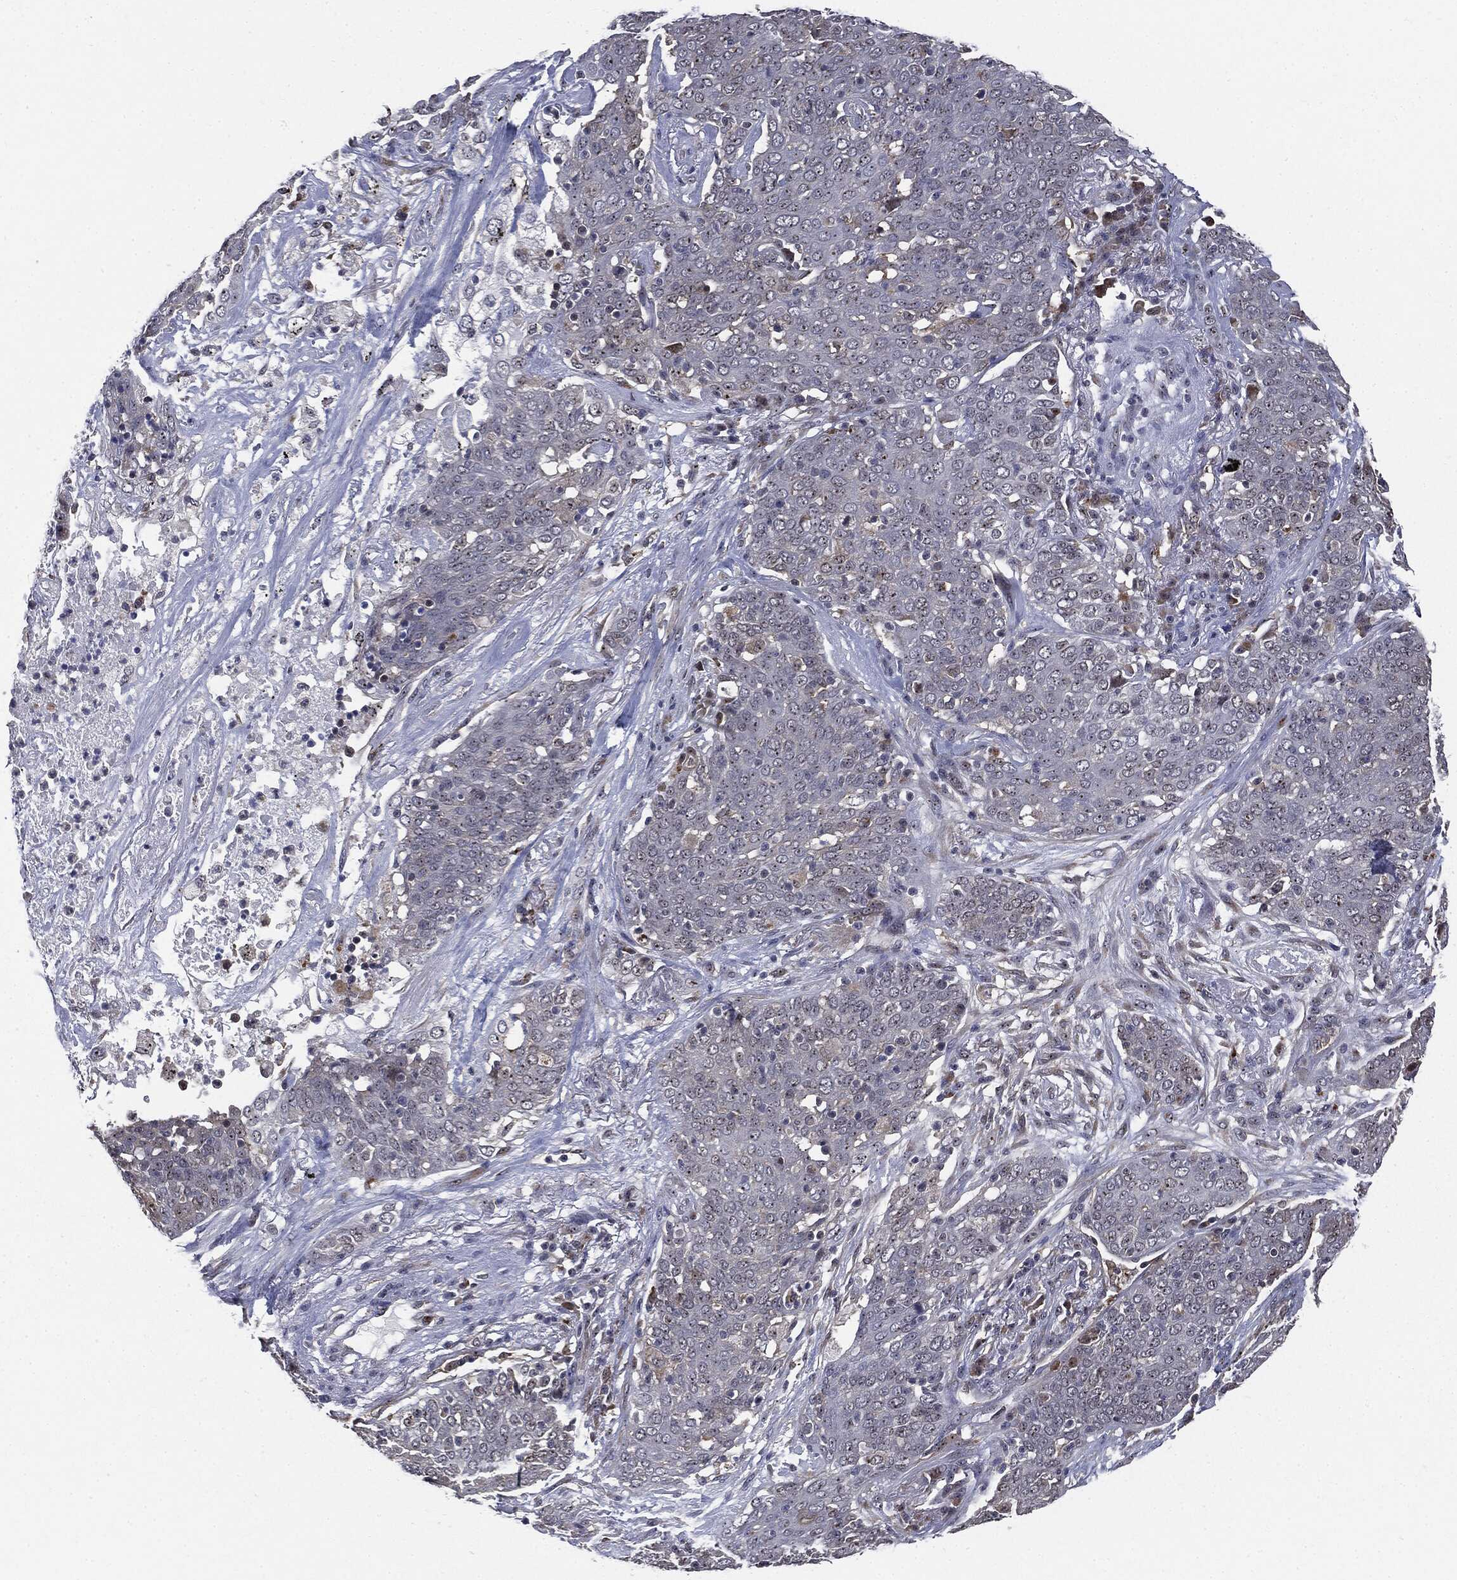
{"staining": {"intensity": "negative", "quantity": "none", "location": "none"}, "tissue": "lung cancer", "cell_type": "Tumor cells", "image_type": "cancer", "snomed": [{"axis": "morphology", "description": "Squamous cell carcinoma, NOS"}, {"axis": "topography", "description": "Lung"}], "caption": "A micrograph of human lung cancer is negative for staining in tumor cells.", "gene": "TRMT1L", "patient": {"sex": "male", "age": 82}}